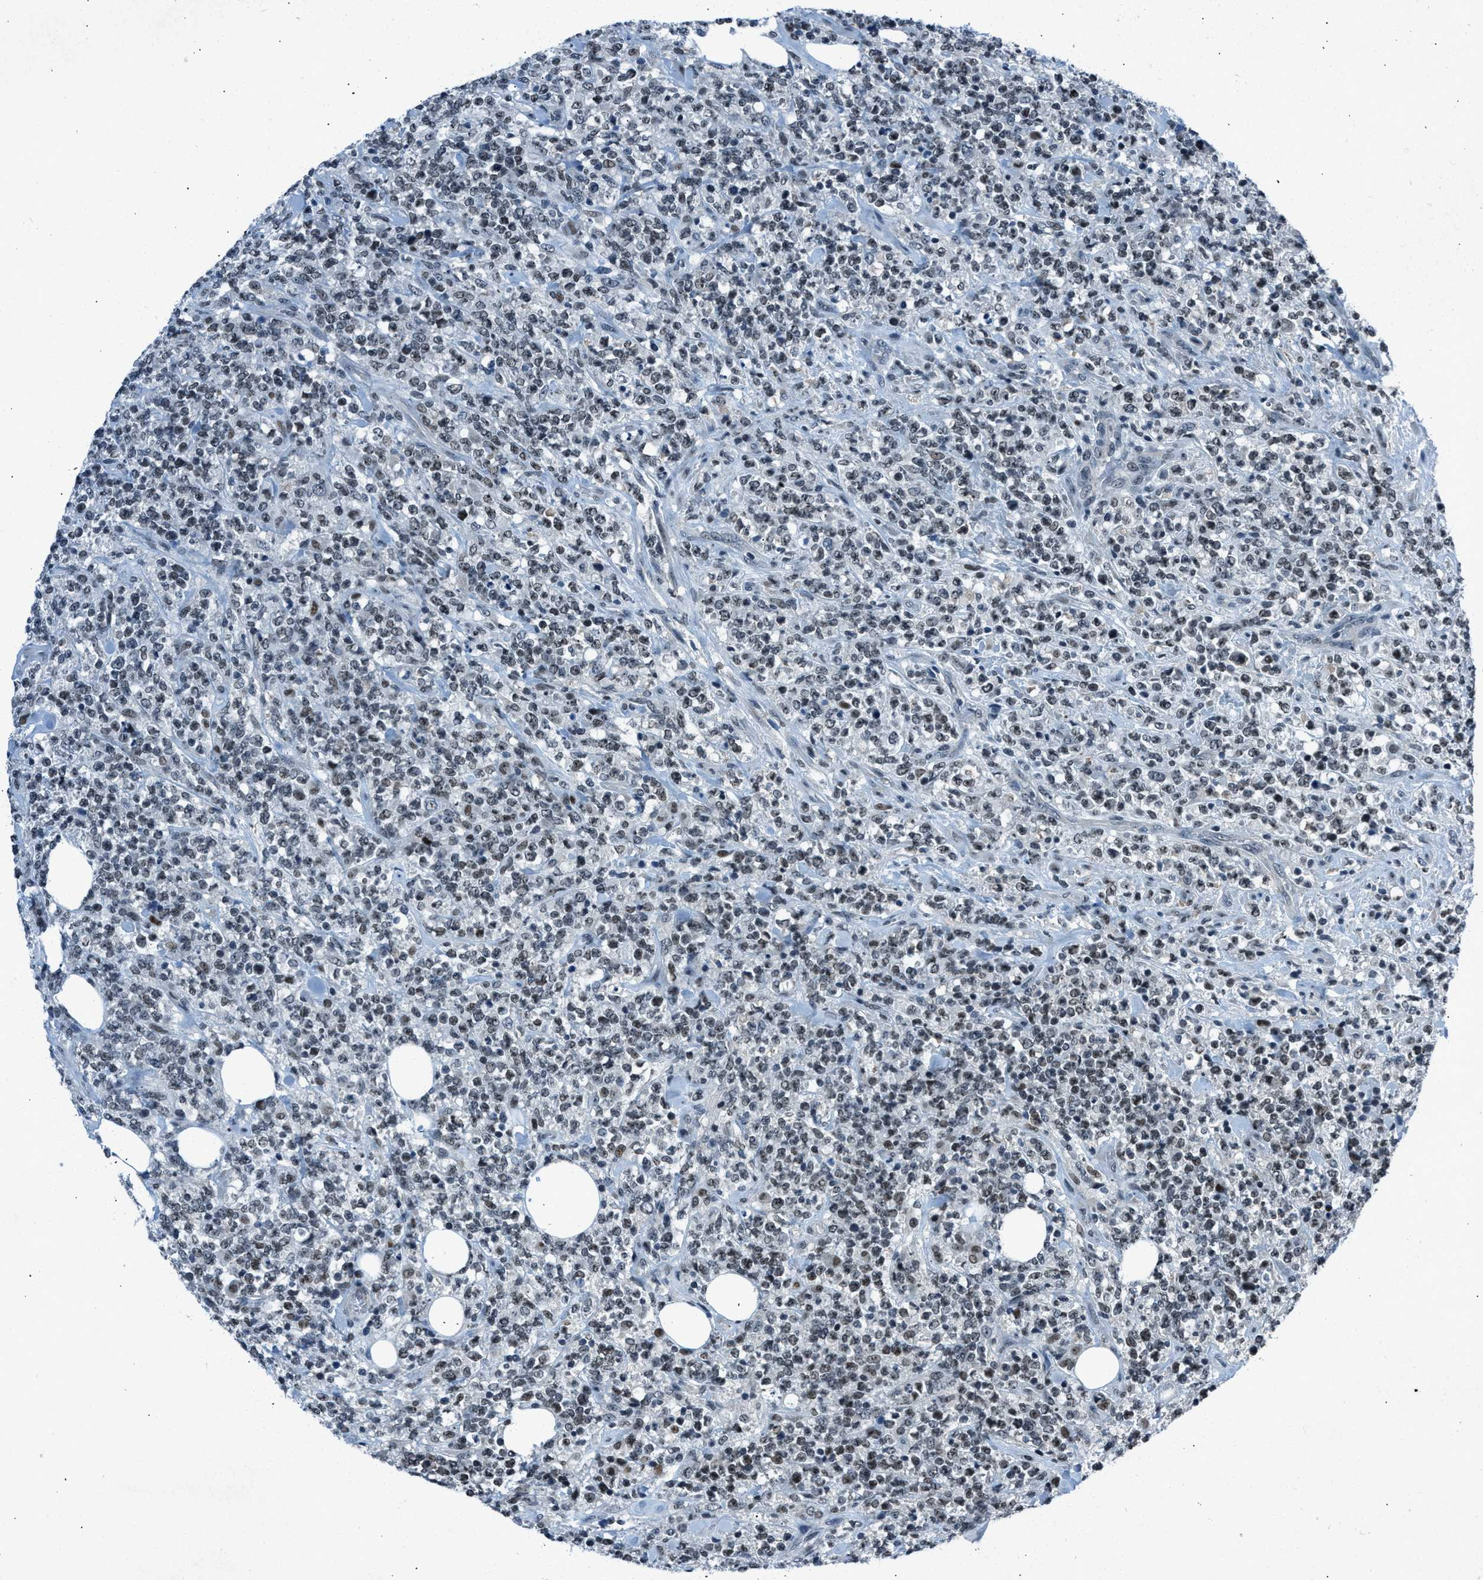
{"staining": {"intensity": "weak", "quantity": "25%-75%", "location": "nuclear"}, "tissue": "lymphoma", "cell_type": "Tumor cells", "image_type": "cancer", "snomed": [{"axis": "morphology", "description": "Malignant lymphoma, non-Hodgkin's type, High grade"}, {"axis": "topography", "description": "Soft tissue"}], "caption": "Immunohistochemical staining of human lymphoma demonstrates low levels of weak nuclear positivity in approximately 25%-75% of tumor cells.", "gene": "ADCY1", "patient": {"sex": "male", "age": 18}}